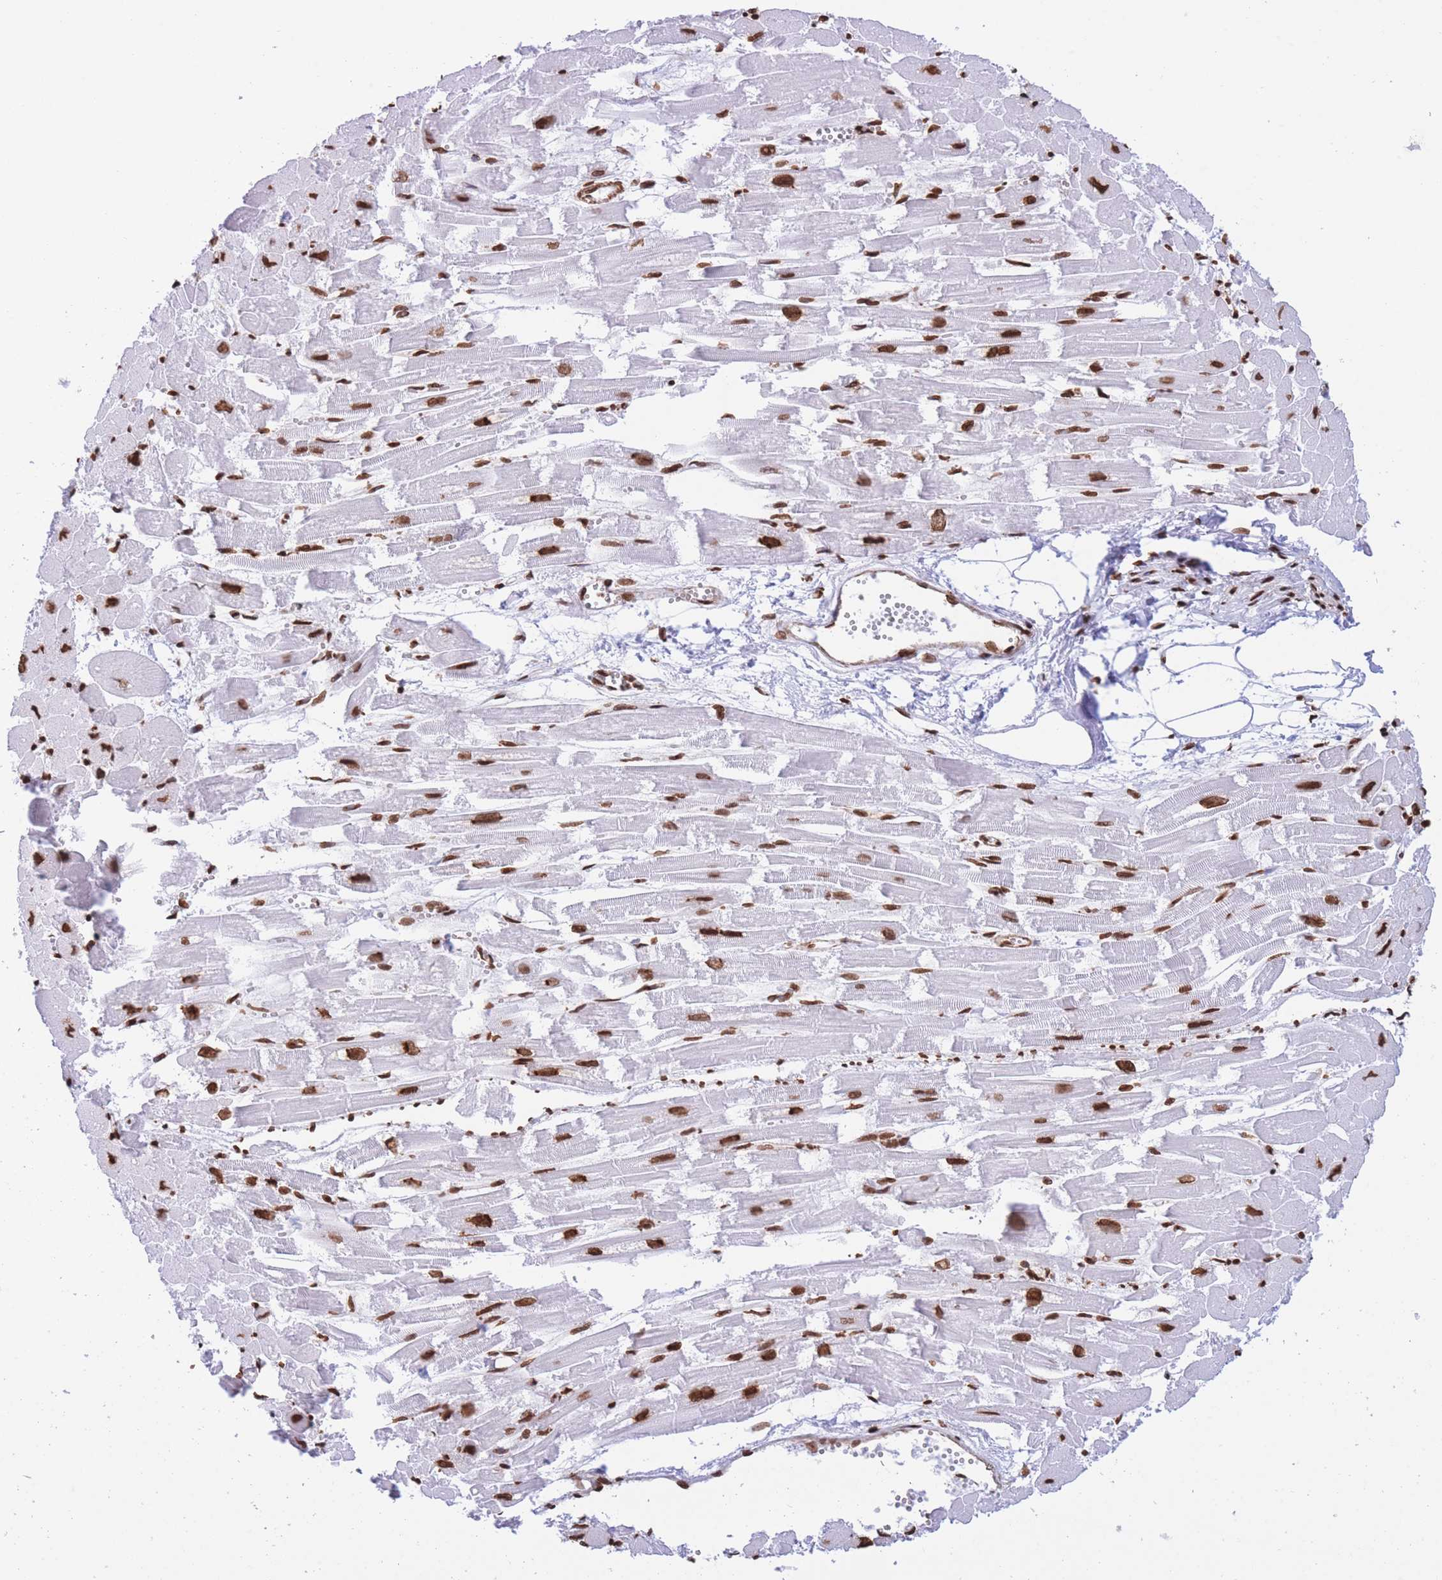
{"staining": {"intensity": "strong", "quantity": ">75%", "location": "nuclear"}, "tissue": "heart muscle", "cell_type": "Cardiomyocytes", "image_type": "normal", "snomed": [{"axis": "morphology", "description": "Normal tissue, NOS"}, {"axis": "topography", "description": "Heart"}], "caption": "High-magnification brightfield microscopy of benign heart muscle stained with DAB (3,3'-diaminobenzidine) (brown) and counterstained with hematoxylin (blue). cardiomyocytes exhibit strong nuclear expression is identified in approximately>75% of cells. (Brightfield microscopy of DAB IHC at high magnification).", "gene": "H2BC10", "patient": {"sex": "male", "age": 54}}